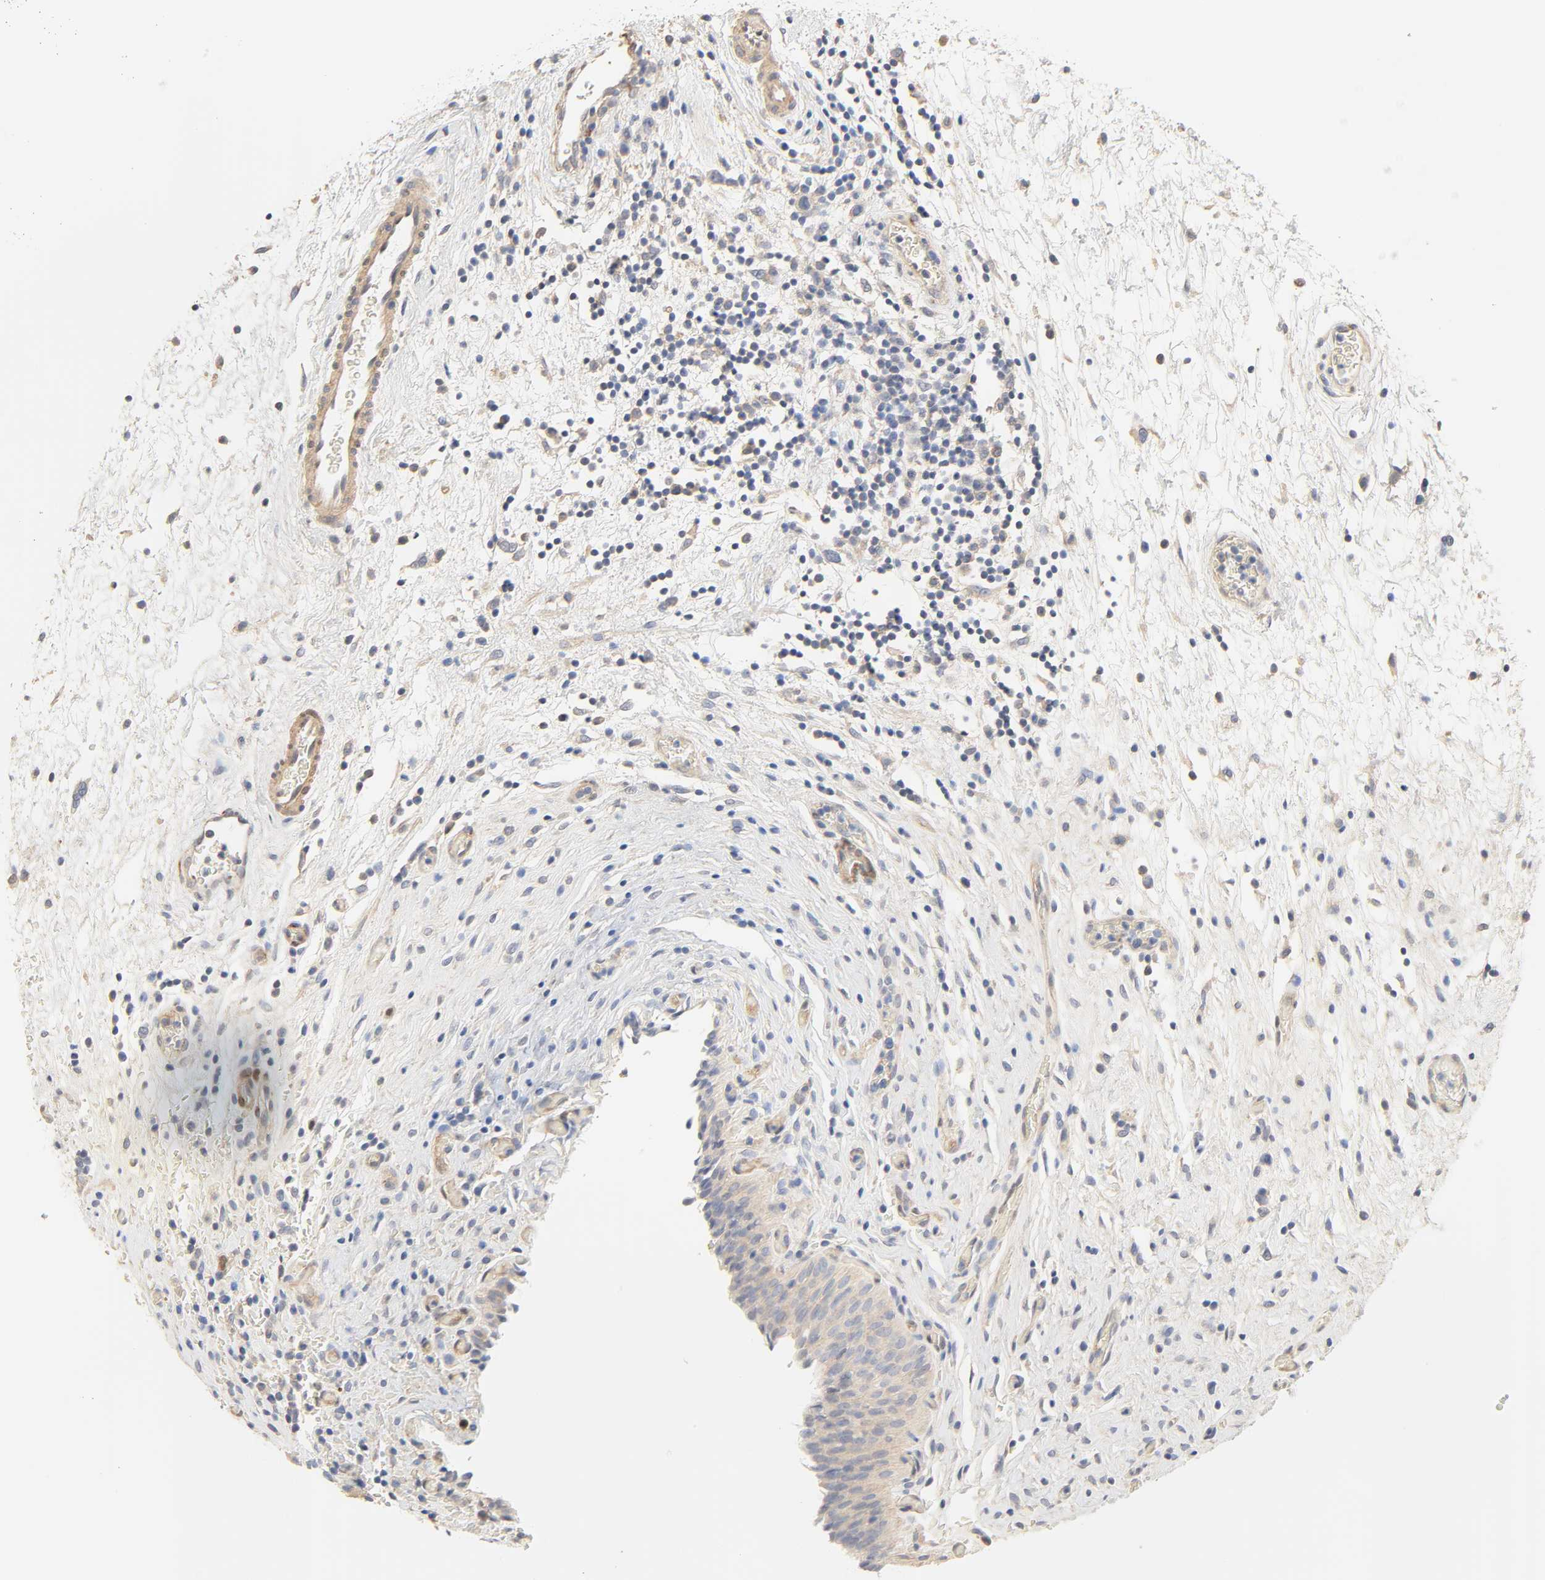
{"staining": {"intensity": "negative", "quantity": "none", "location": "none"}, "tissue": "urinary bladder", "cell_type": "Urothelial cells", "image_type": "normal", "snomed": [{"axis": "morphology", "description": "Normal tissue, NOS"}, {"axis": "topography", "description": "Urinary bladder"}], "caption": "Immunohistochemistry of normal urinary bladder exhibits no staining in urothelial cells. (Stains: DAB (3,3'-diaminobenzidine) IHC with hematoxylin counter stain, Microscopy: brightfield microscopy at high magnification).", "gene": "BORCS8", "patient": {"sex": "male", "age": 51}}